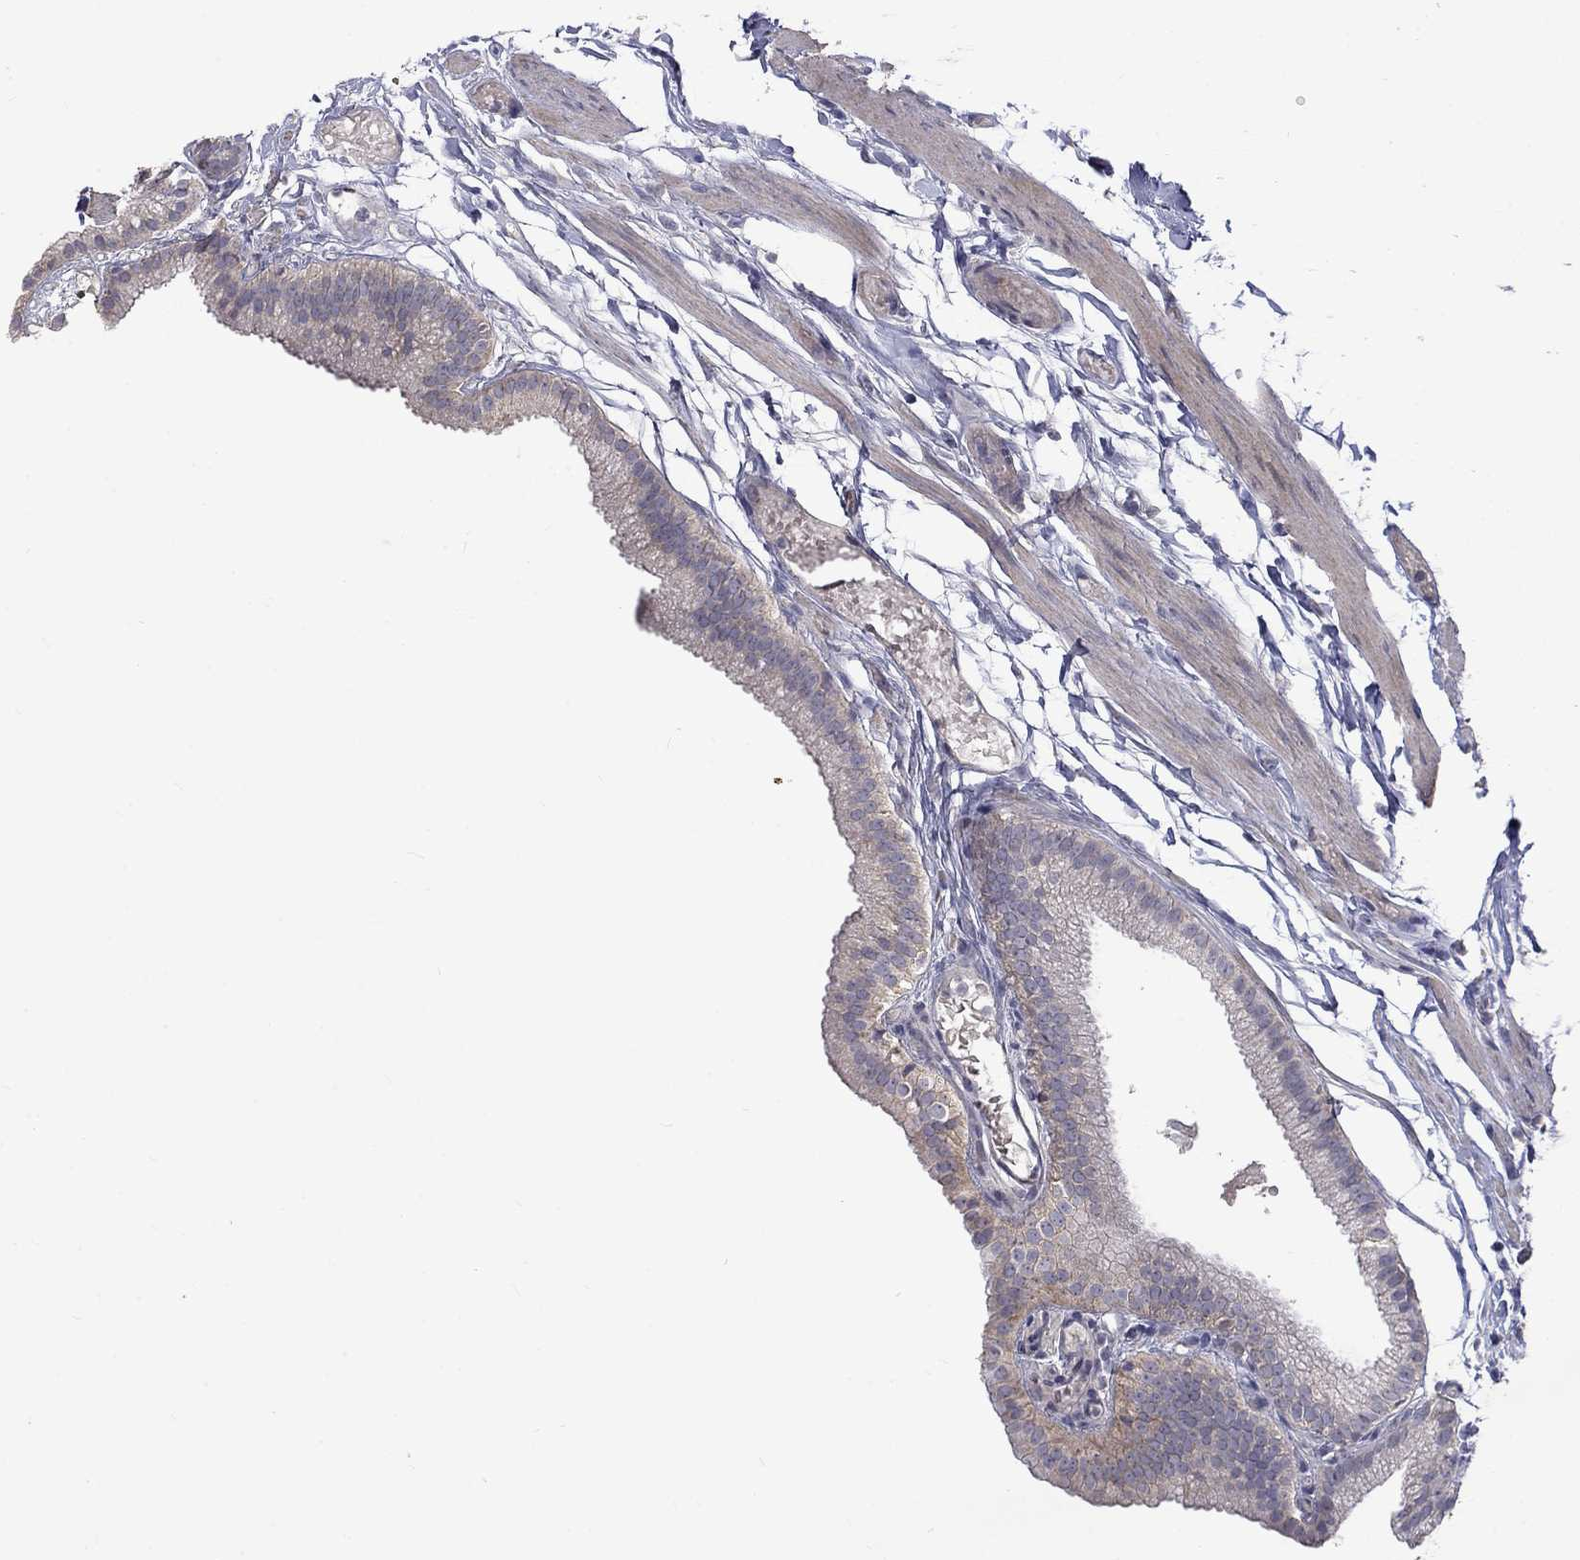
{"staining": {"intensity": "negative", "quantity": "none", "location": "none"}, "tissue": "gallbladder", "cell_type": "Glandular cells", "image_type": "normal", "snomed": [{"axis": "morphology", "description": "Normal tissue, NOS"}, {"axis": "topography", "description": "Gallbladder"}], "caption": "Gallbladder stained for a protein using immunohistochemistry reveals no positivity glandular cells.", "gene": "SLC39A14", "patient": {"sex": "female", "age": 45}}